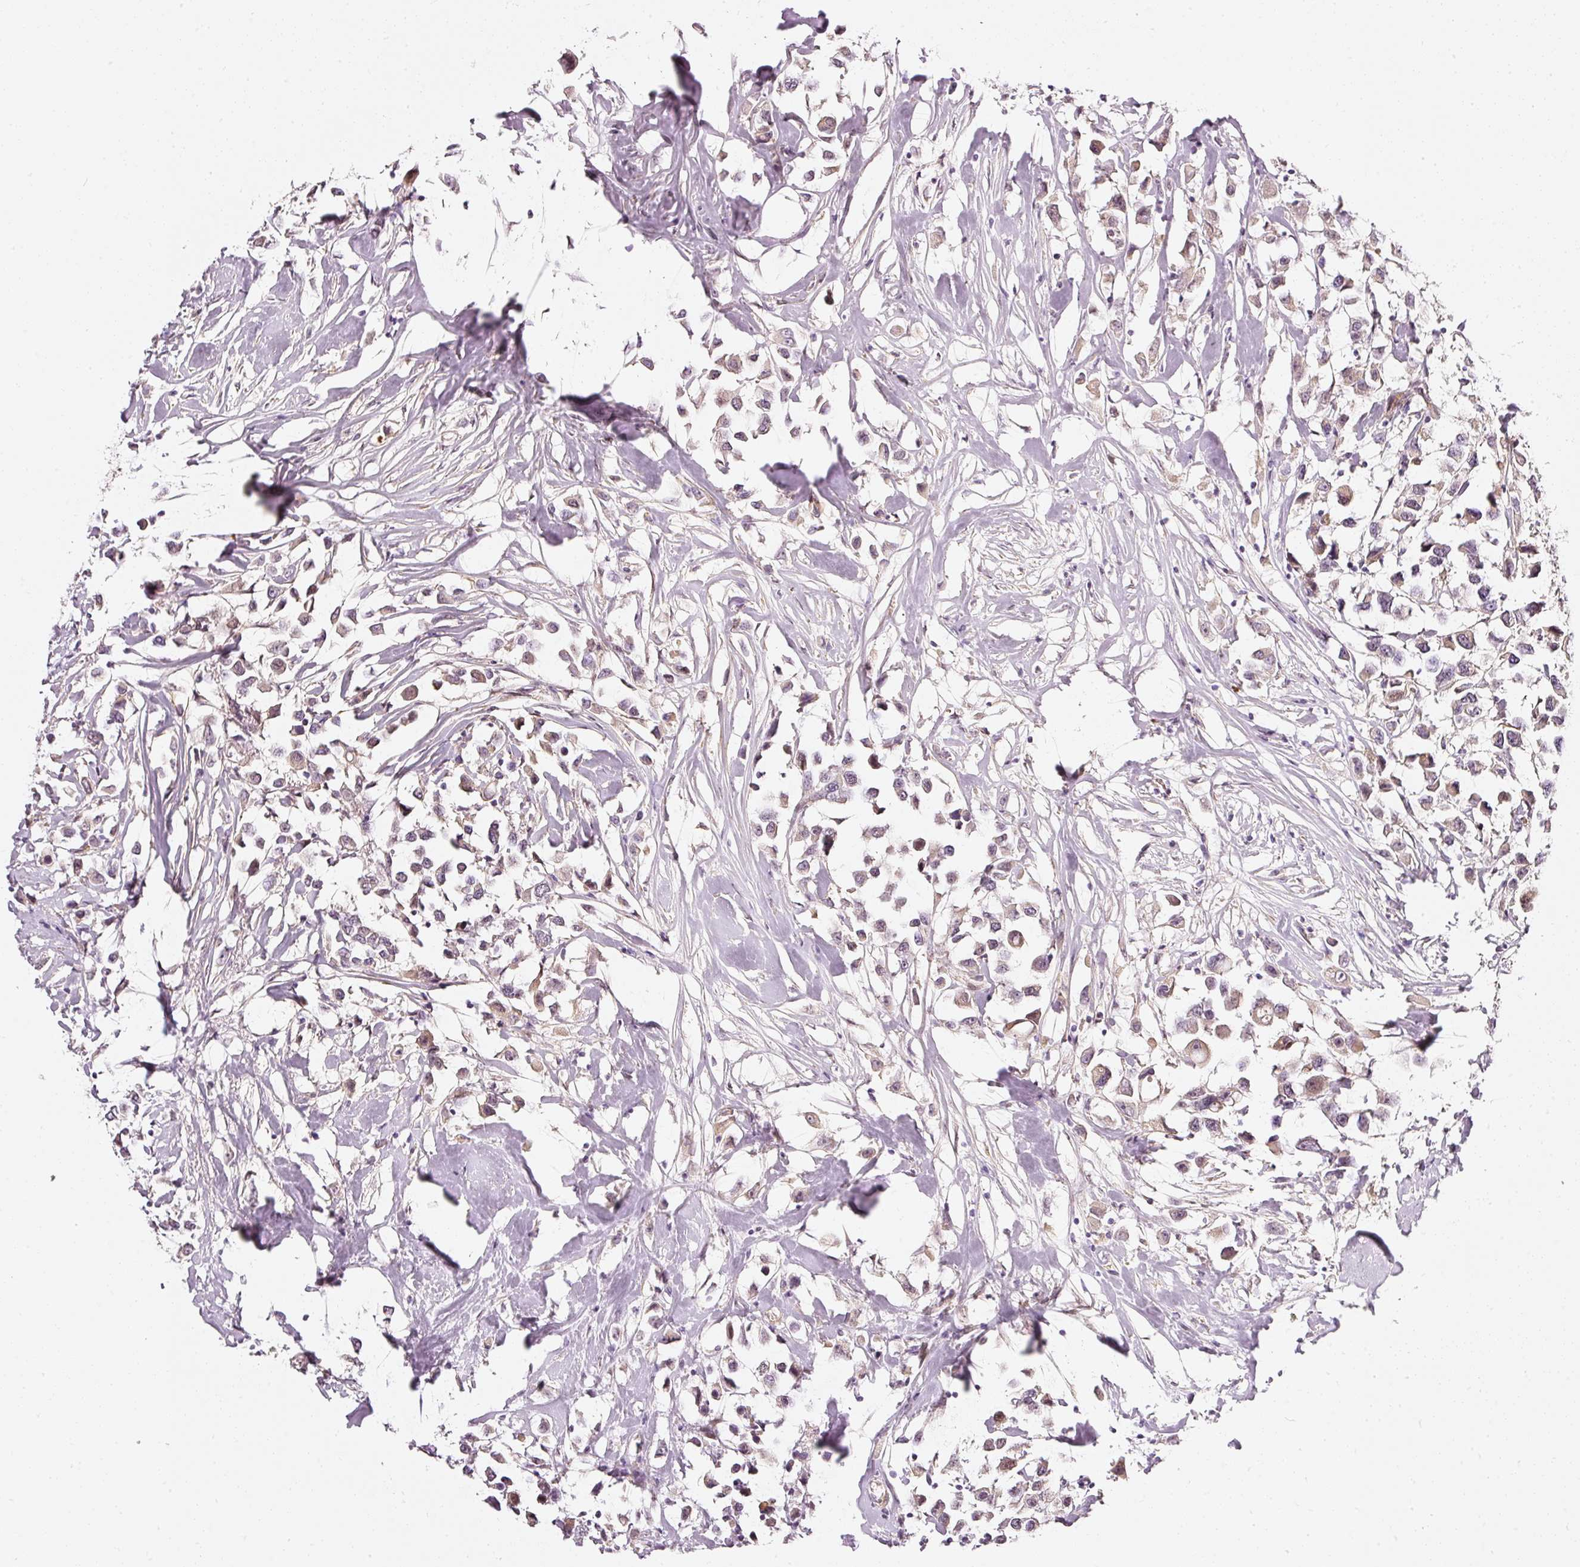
{"staining": {"intensity": "weak", "quantity": ">75%", "location": "cytoplasmic/membranous"}, "tissue": "breast cancer", "cell_type": "Tumor cells", "image_type": "cancer", "snomed": [{"axis": "morphology", "description": "Duct carcinoma"}, {"axis": "topography", "description": "Breast"}], "caption": "This photomicrograph reveals IHC staining of breast intraductal carcinoma, with low weak cytoplasmic/membranous staining in about >75% of tumor cells.", "gene": "TOGARAM1", "patient": {"sex": "female", "age": 61}}